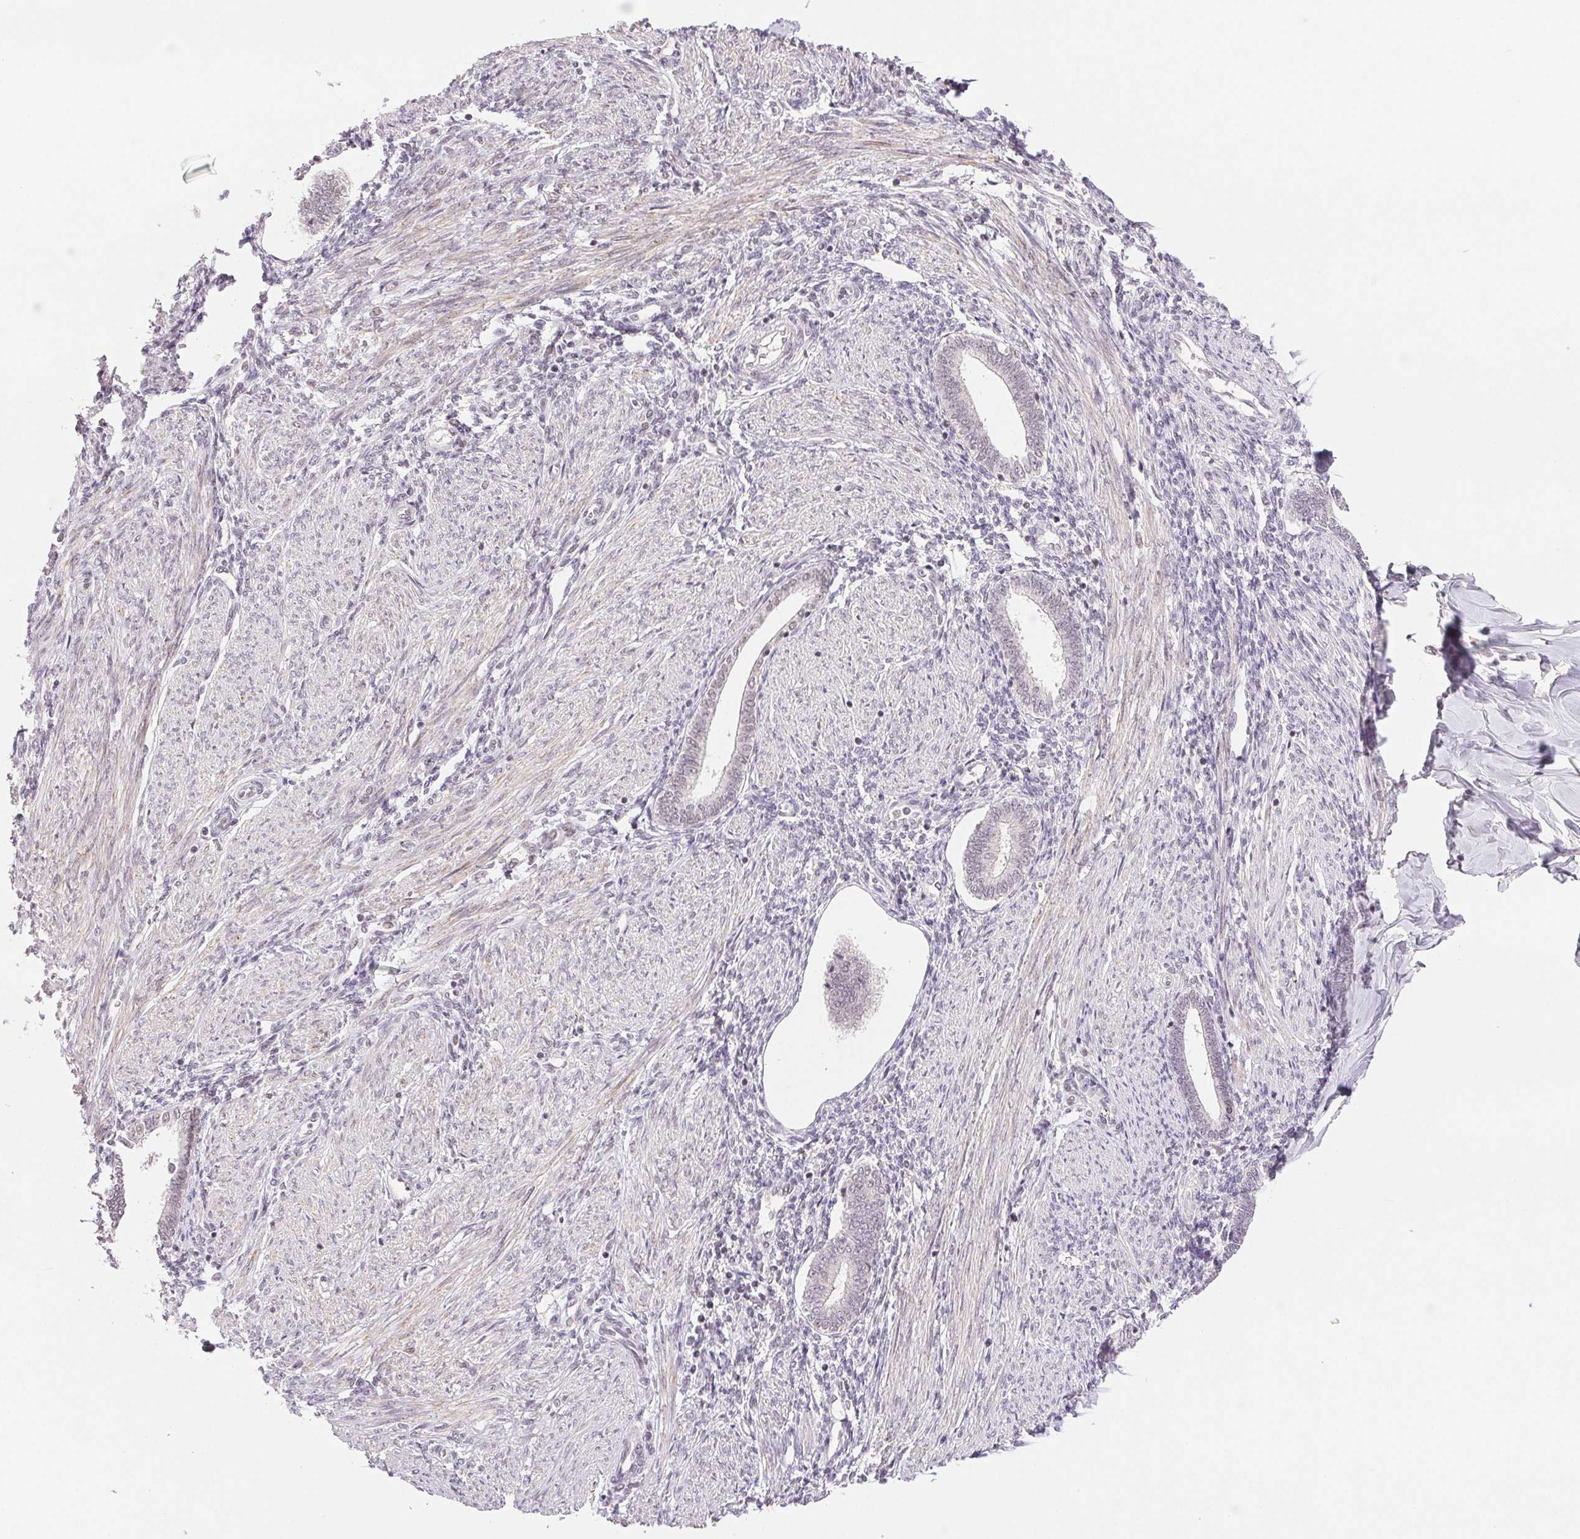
{"staining": {"intensity": "weak", "quantity": "<25%", "location": "nuclear"}, "tissue": "endometrium", "cell_type": "Cells in endometrial stroma", "image_type": "normal", "snomed": [{"axis": "morphology", "description": "Normal tissue, NOS"}, {"axis": "topography", "description": "Endometrium"}], "caption": "There is no significant positivity in cells in endometrial stroma of endometrium.", "gene": "PRPF18", "patient": {"sex": "female", "age": 42}}